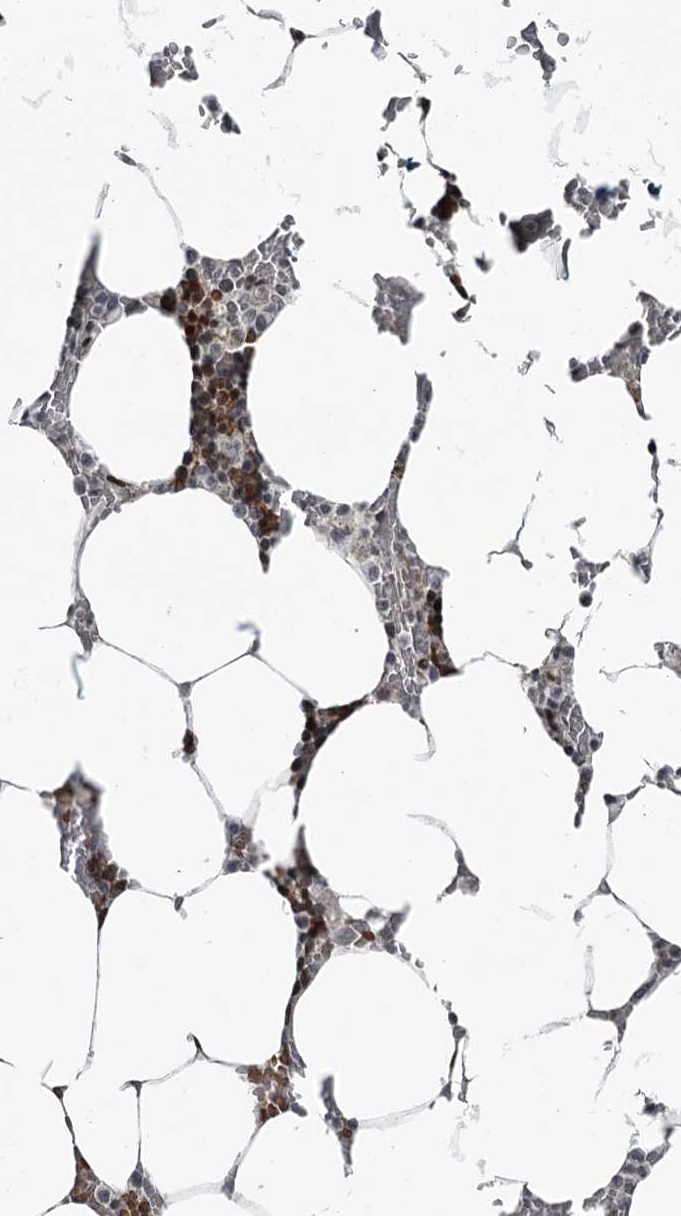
{"staining": {"intensity": "strong", "quantity": "25%-75%", "location": "nuclear"}, "tissue": "bone marrow", "cell_type": "Hematopoietic cells", "image_type": "normal", "snomed": [{"axis": "morphology", "description": "Normal tissue, NOS"}, {"axis": "topography", "description": "Bone marrow"}], "caption": "Protein positivity by immunohistochemistry displays strong nuclear staining in approximately 25%-75% of hematopoietic cells in unremarkable bone marrow.", "gene": "RASSF8", "patient": {"sex": "male", "age": 70}}